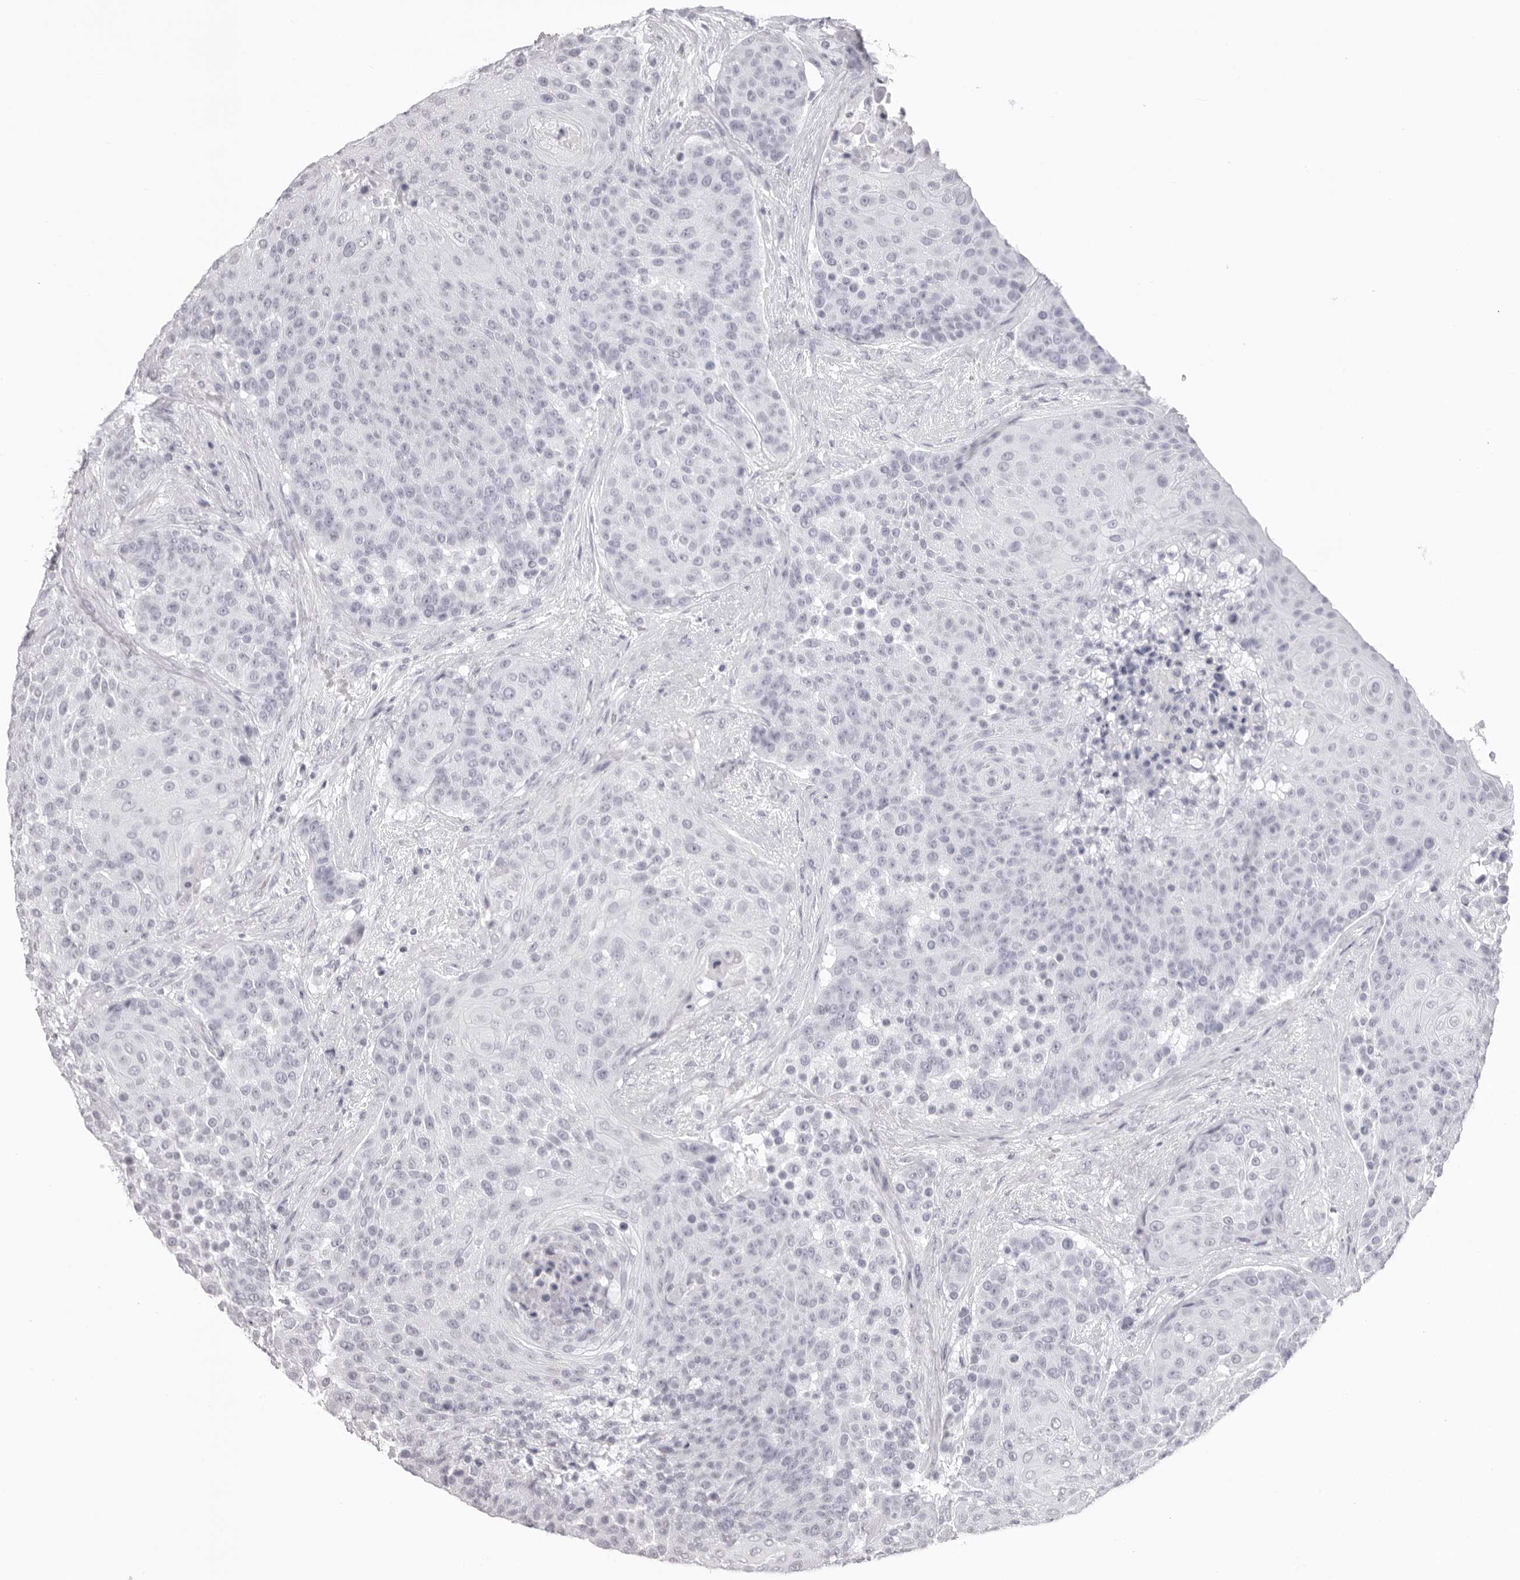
{"staining": {"intensity": "negative", "quantity": "none", "location": "none"}, "tissue": "urothelial cancer", "cell_type": "Tumor cells", "image_type": "cancer", "snomed": [{"axis": "morphology", "description": "Urothelial carcinoma, High grade"}, {"axis": "topography", "description": "Urinary bladder"}], "caption": "Immunohistochemistry micrograph of neoplastic tissue: human urothelial cancer stained with DAB demonstrates no significant protein staining in tumor cells. (Brightfield microscopy of DAB (3,3'-diaminobenzidine) immunohistochemistry (IHC) at high magnification).", "gene": "CST1", "patient": {"sex": "female", "age": 63}}